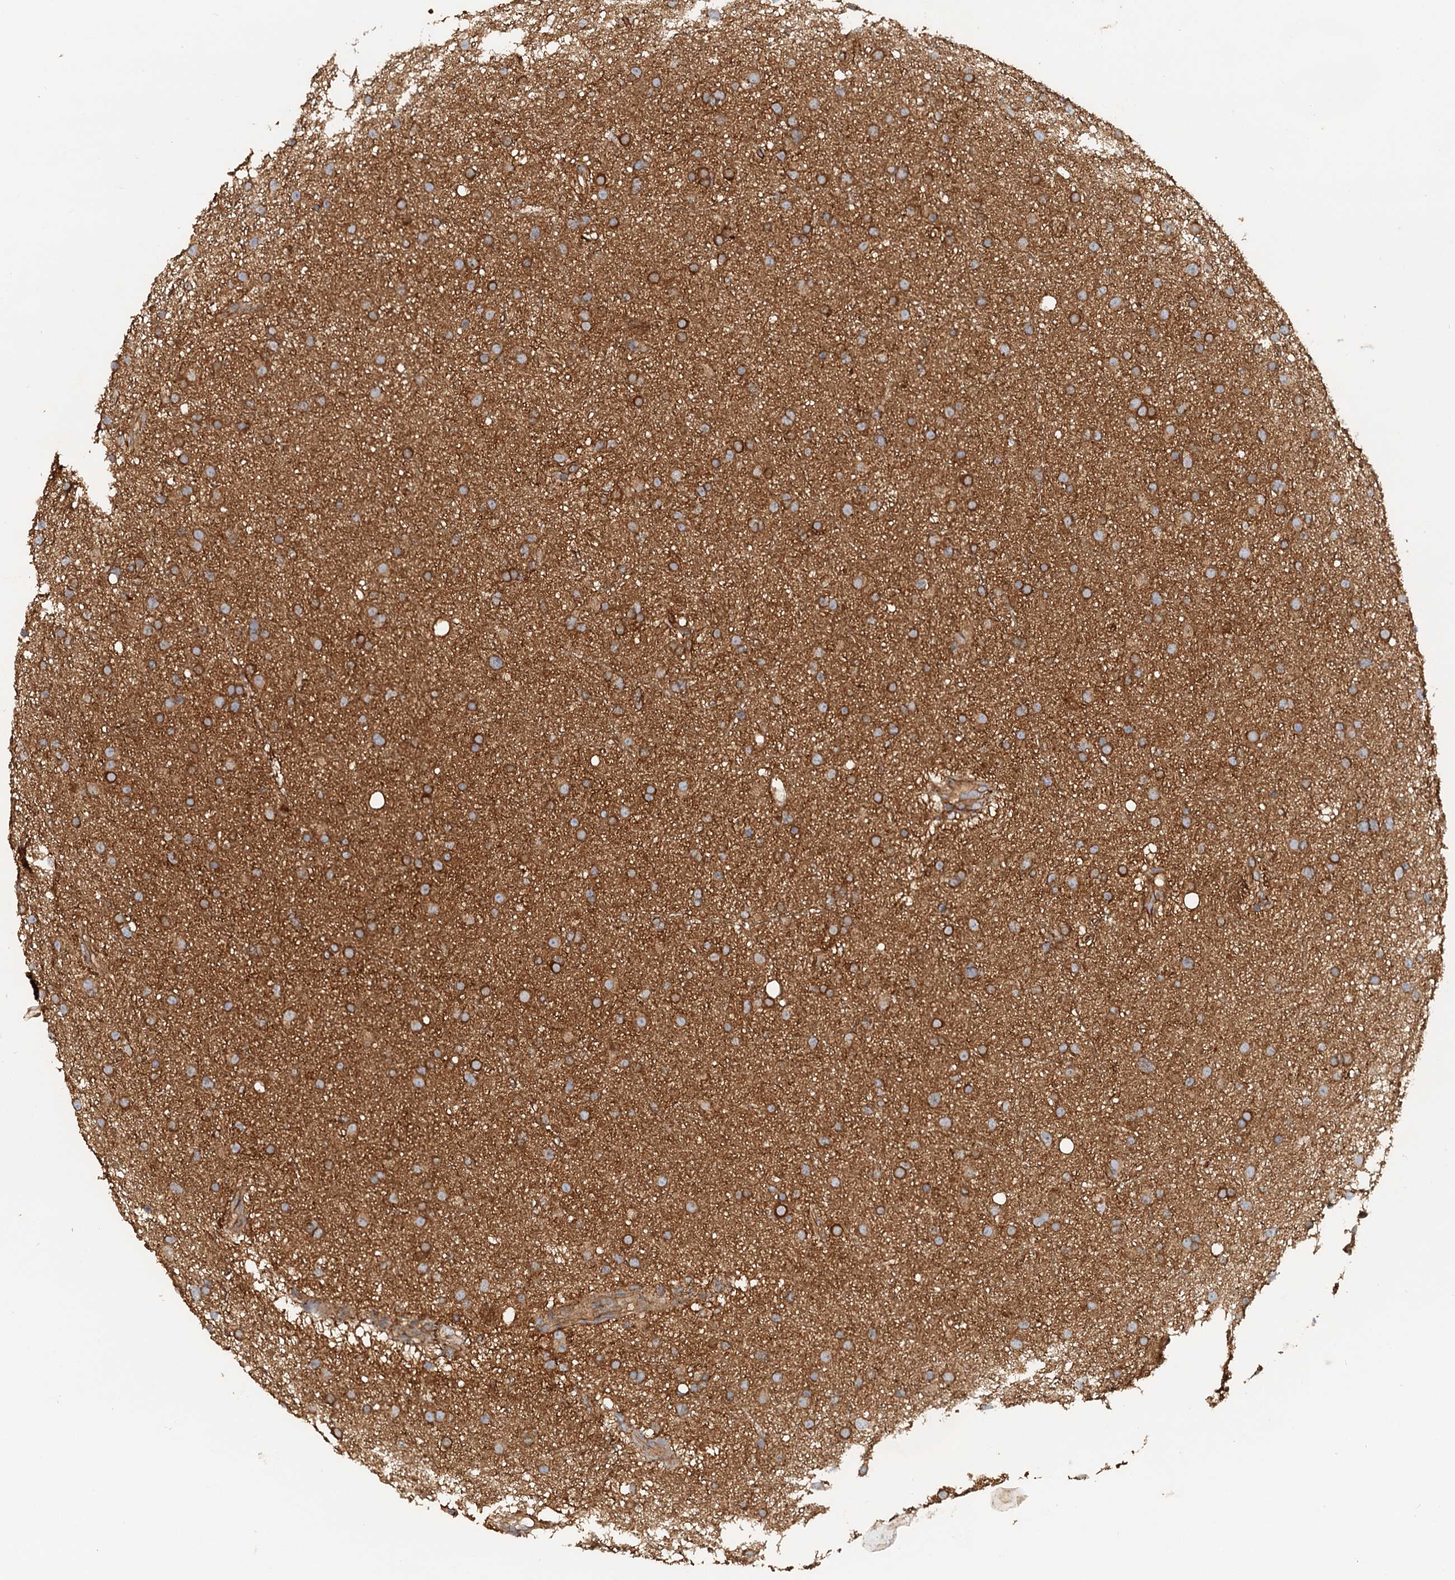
{"staining": {"intensity": "moderate", "quantity": ">75%", "location": "cytoplasmic/membranous"}, "tissue": "glioma", "cell_type": "Tumor cells", "image_type": "cancer", "snomed": [{"axis": "morphology", "description": "Glioma, malignant, Low grade"}, {"axis": "topography", "description": "Cerebral cortex"}], "caption": "Immunohistochemical staining of glioma exhibits medium levels of moderate cytoplasmic/membranous protein staining in approximately >75% of tumor cells.", "gene": "NIPAL3", "patient": {"sex": "female", "age": 39}}